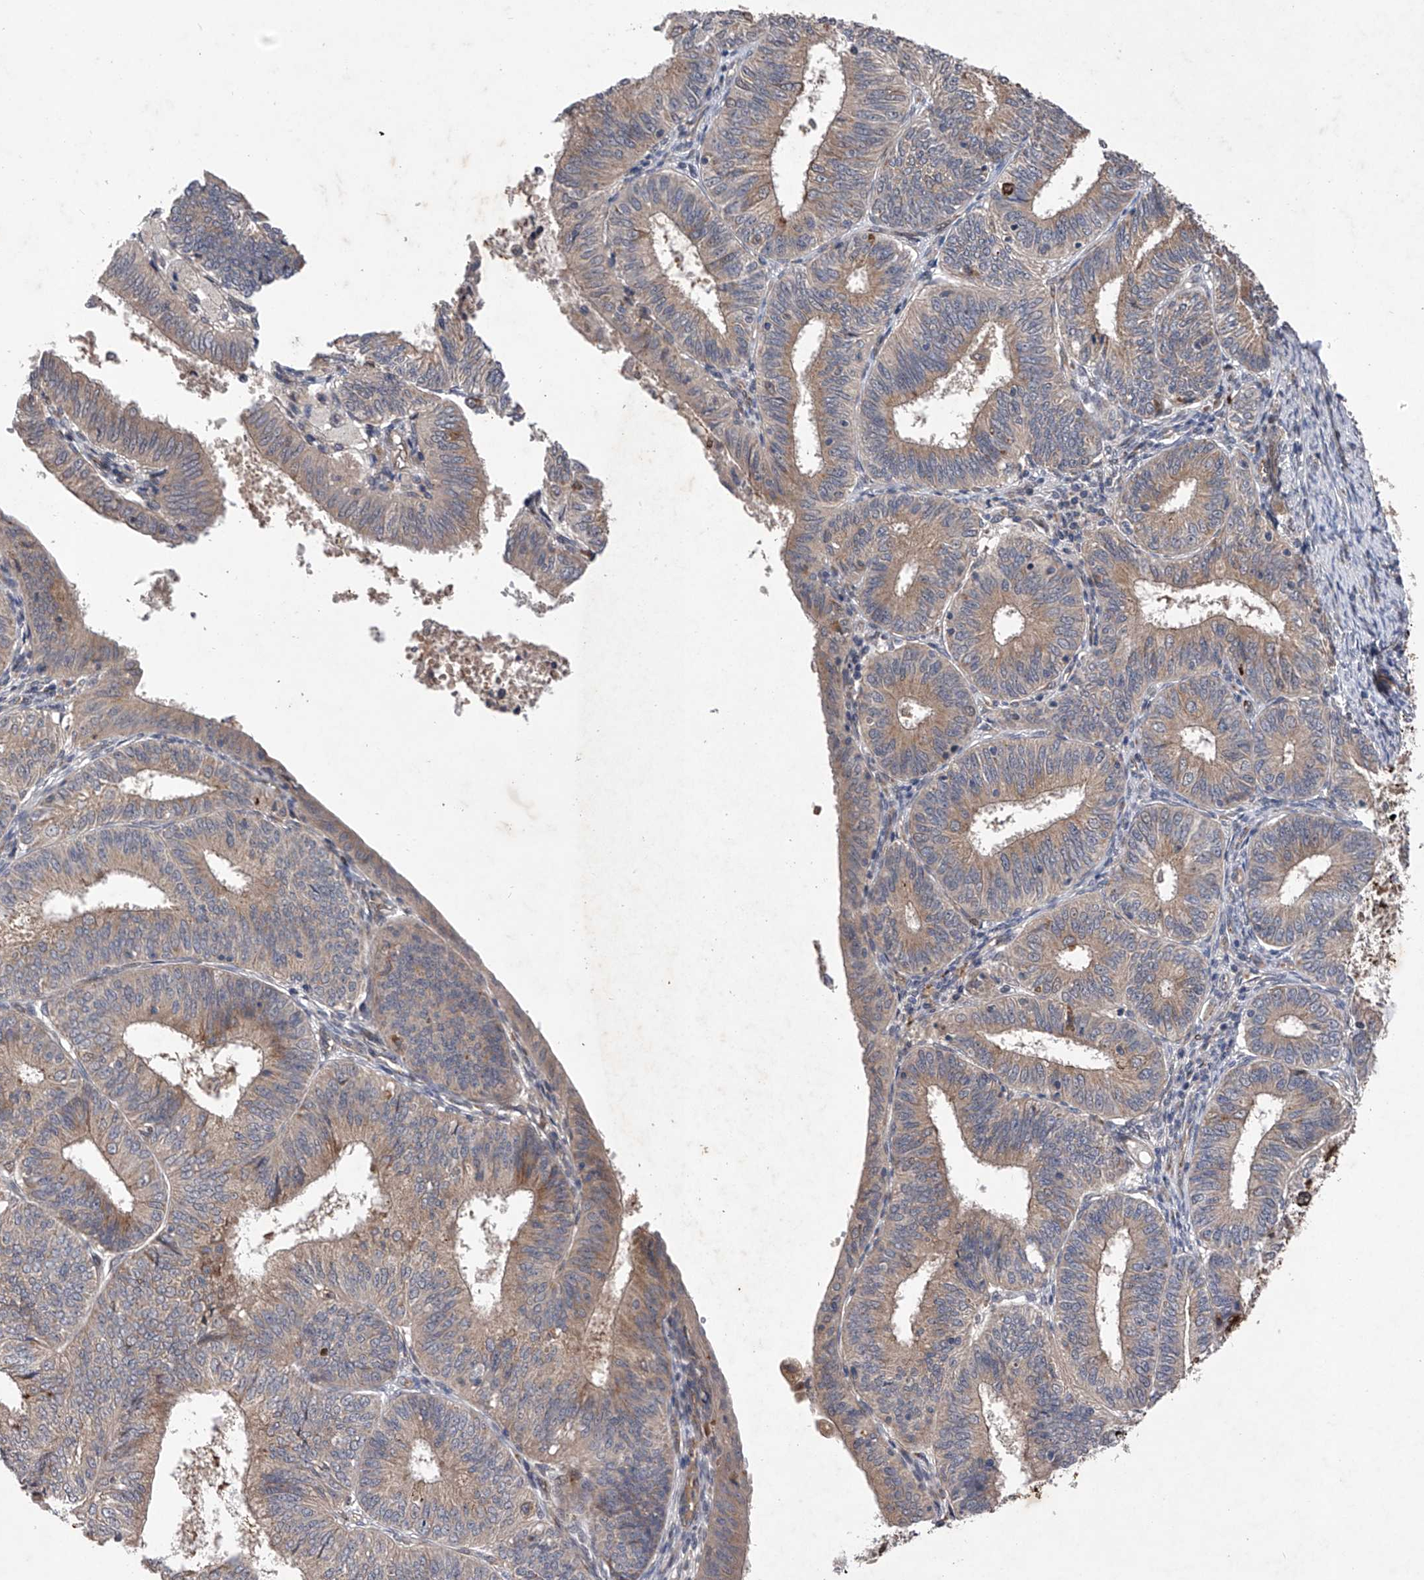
{"staining": {"intensity": "weak", "quantity": ">75%", "location": "cytoplasmic/membranous"}, "tissue": "endometrial cancer", "cell_type": "Tumor cells", "image_type": "cancer", "snomed": [{"axis": "morphology", "description": "Adenocarcinoma, NOS"}, {"axis": "topography", "description": "Endometrium"}], "caption": "Adenocarcinoma (endometrial) was stained to show a protein in brown. There is low levels of weak cytoplasmic/membranous staining in approximately >75% of tumor cells.", "gene": "MAP3K11", "patient": {"sex": "female", "age": 51}}